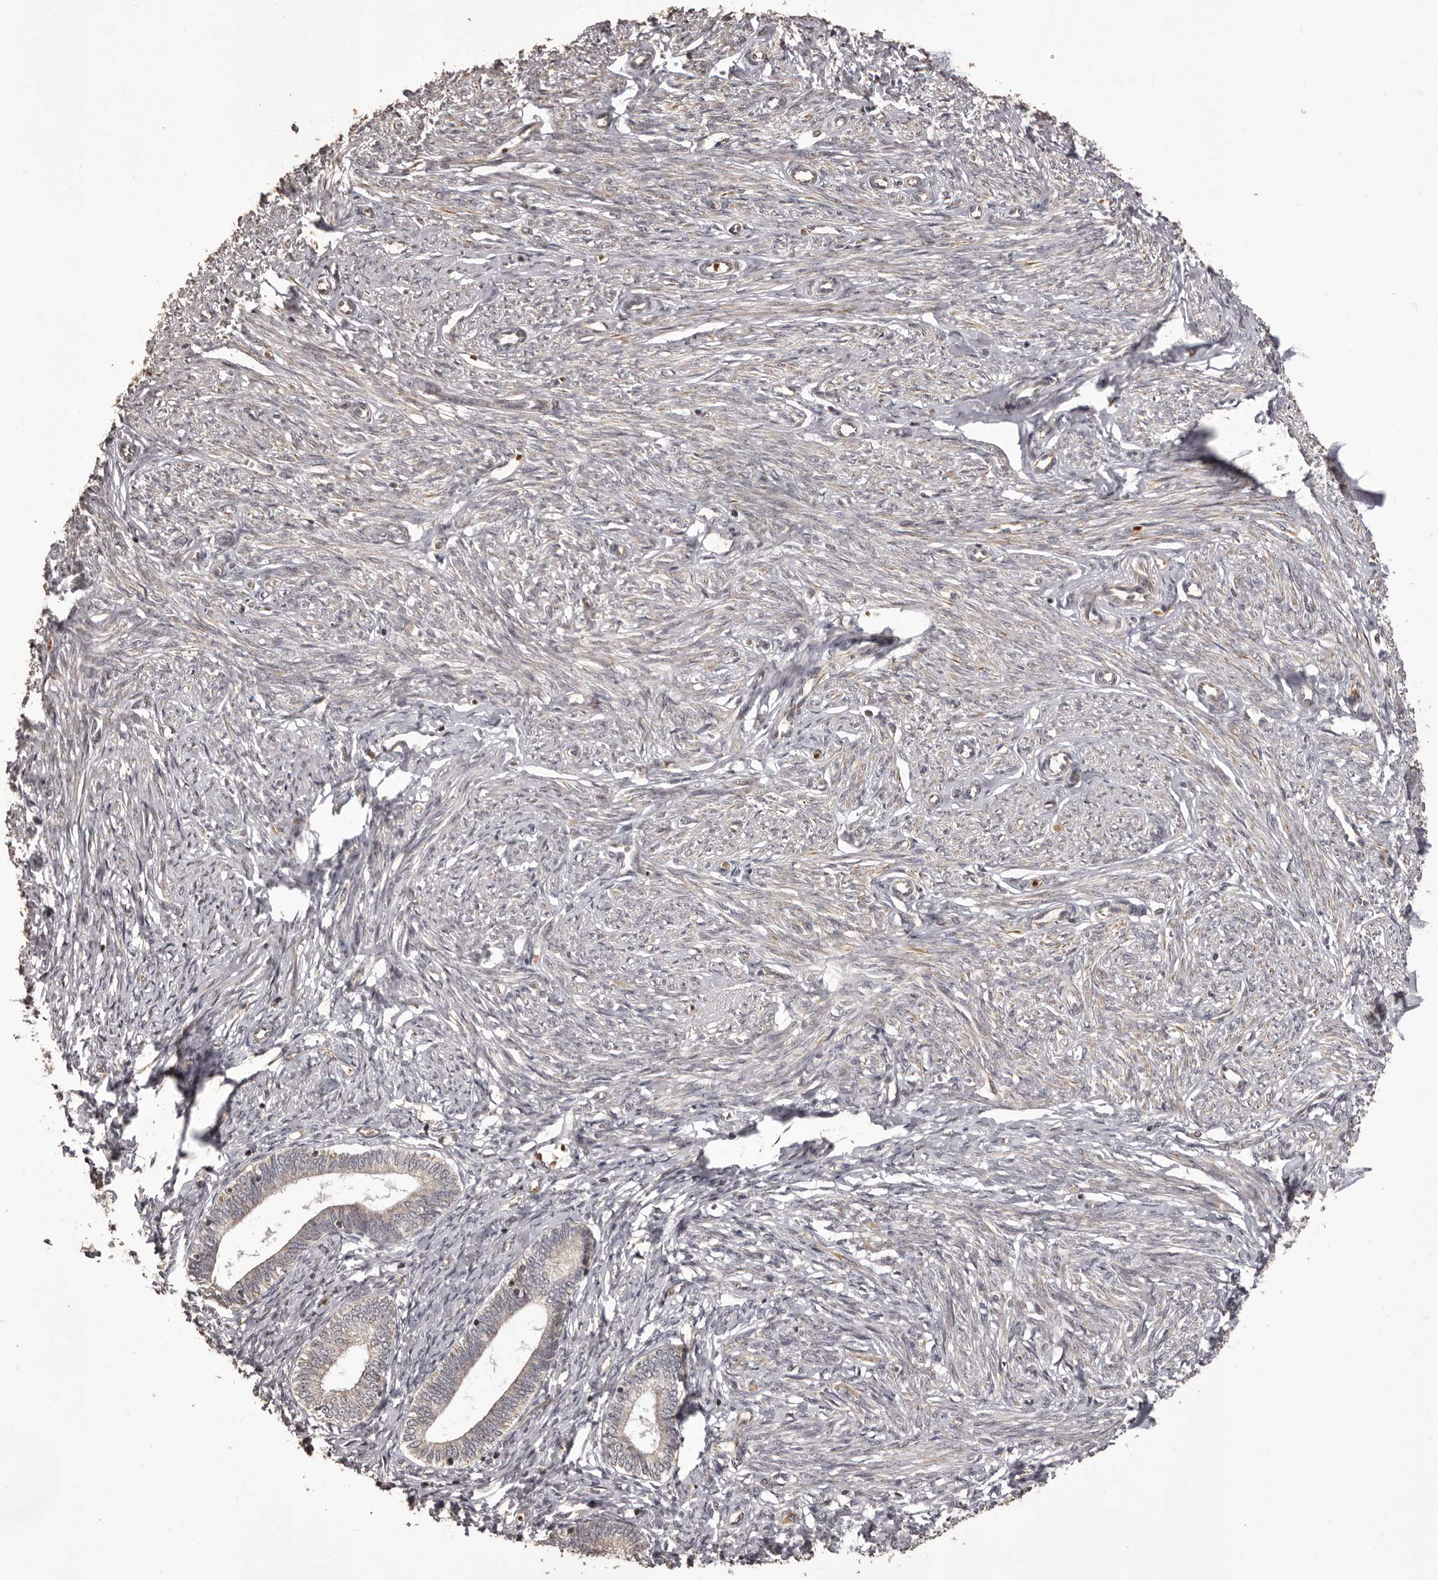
{"staining": {"intensity": "weak", "quantity": "25%-75%", "location": "cytoplasmic/membranous"}, "tissue": "endometrium", "cell_type": "Cells in endometrial stroma", "image_type": "normal", "snomed": [{"axis": "morphology", "description": "Normal tissue, NOS"}, {"axis": "topography", "description": "Endometrium"}], "caption": "A micrograph showing weak cytoplasmic/membranous staining in approximately 25%-75% of cells in endometrial stroma in unremarkable endometrium, as visualized by brown immunohistochemical staining.", "gene": "QRSL1", "patient": {"sex": "female", "age": 72}}